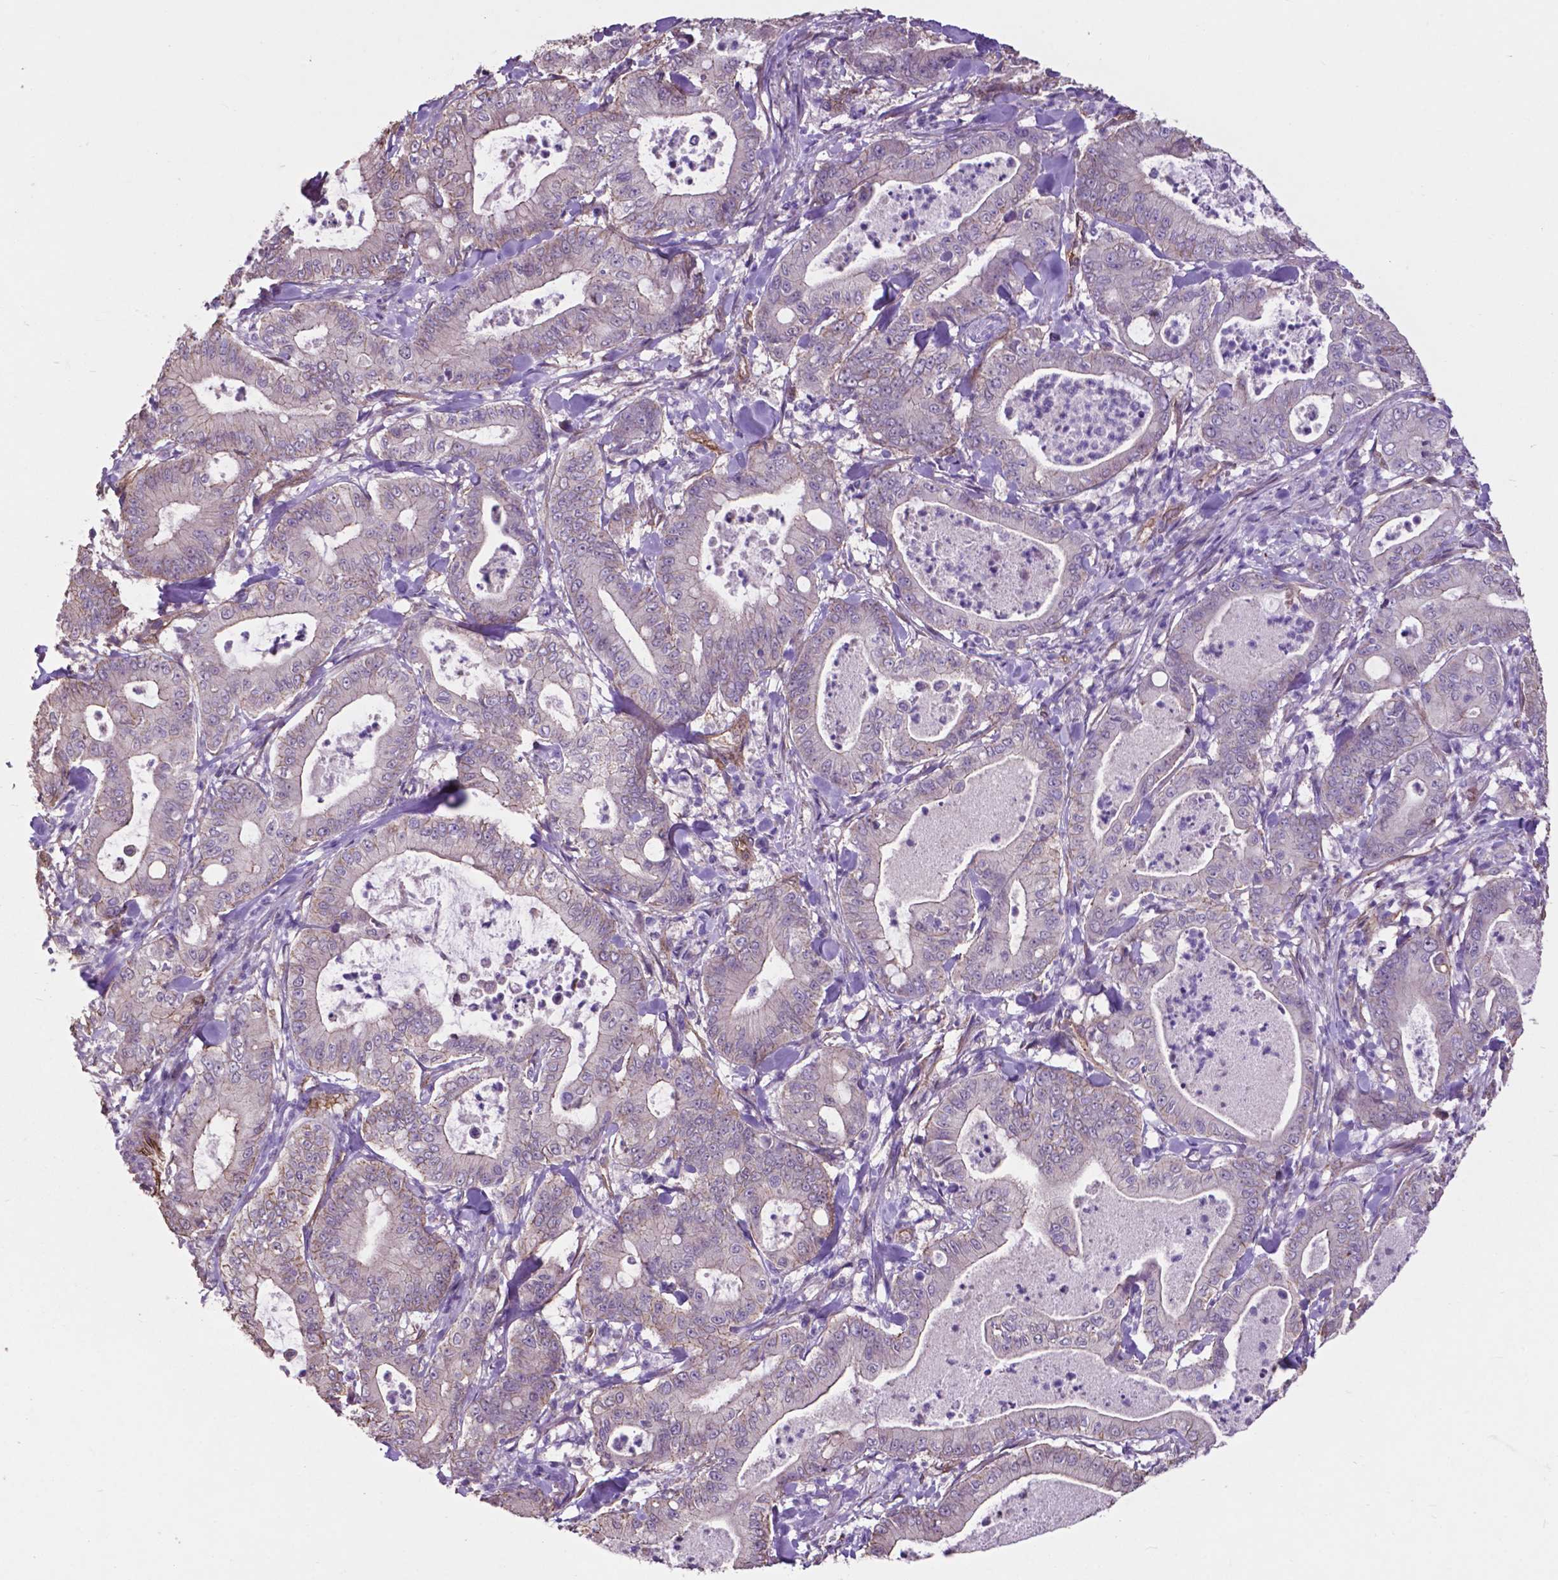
{"staining": {"intensity": "negative", "quantity": "none", "location": "none"}, "tissue": "pancreatic cancer", "cell_type": "Tumor cells", "image_type": "cancer", "snomed": [{"axis": "morphology", "description": "Adenocarcinoma, NOS"}, {"axis": "topography", "description": "Pancreas"}], "caption": "Immunohistochemistry histopathology image of pancreatic cancer (adenocarcinoma) stained for a protein (brown), which exhibits no expression in tumor cells.", "gene": "PDLIM1", "patient": {"sex": "male", "age": 71}}